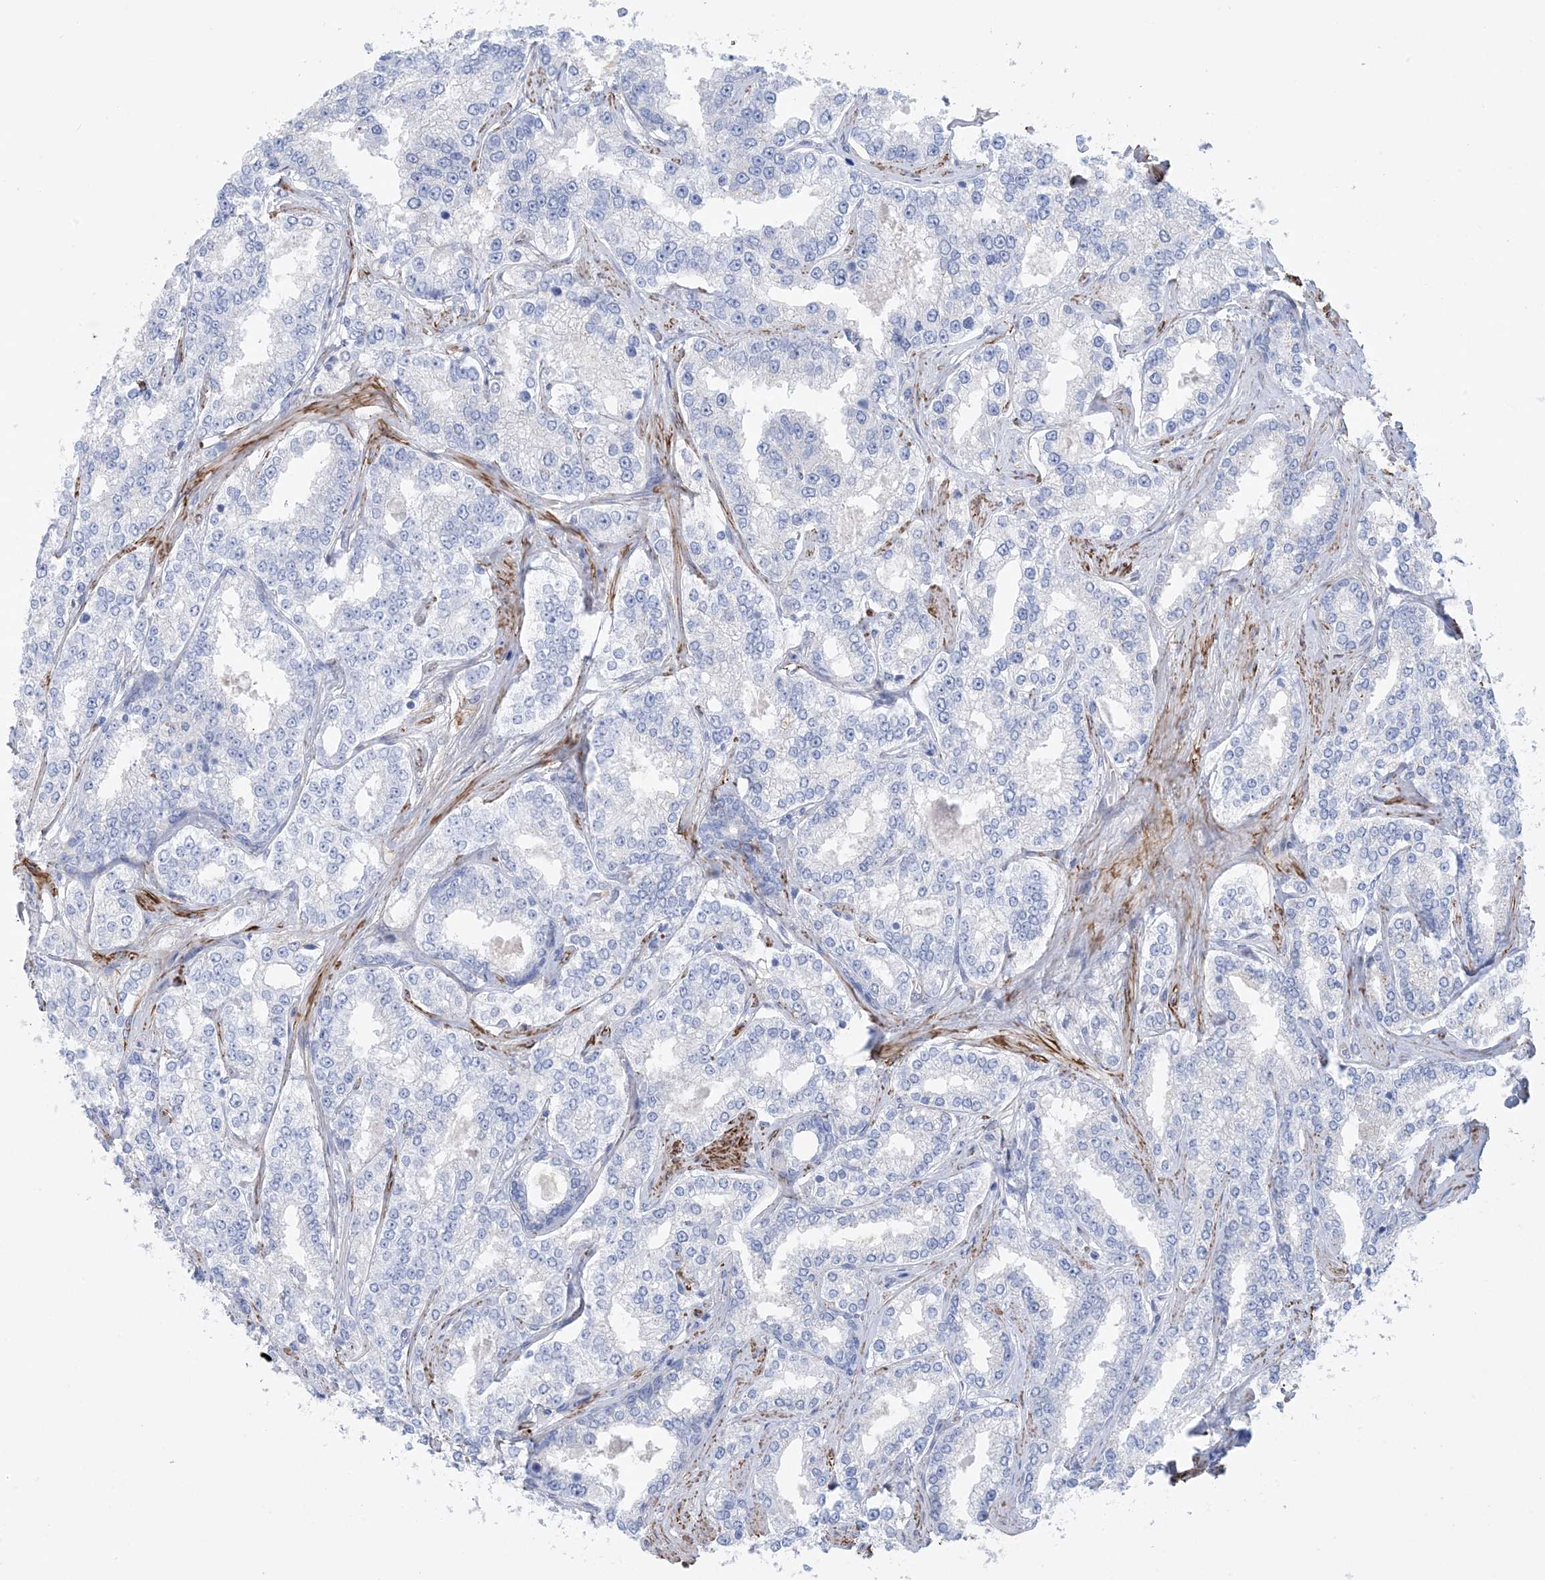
{"staining": {"intensity": "negative", "quantity": "none", "location": "none"}, "tissue": "prostate cancer", "cell_type": "Tumor cells", "image_type": "cancer", "snomed": [{"axis": "morphology", "description": "Normal tissue, NOS"}, {"axis": "morphology", "description": "Adenocarcinoma, High grade"}, {"axis": "topography", "description": "Prostate"}], "caption": "Immunohistochemistry (IHC) of human prostate cancer (high-grade adenocarcinoma) exhibits no positivity in tumor cells.", "gene": "SHANK1", "patient": {"sex": "male", "age": 83}}